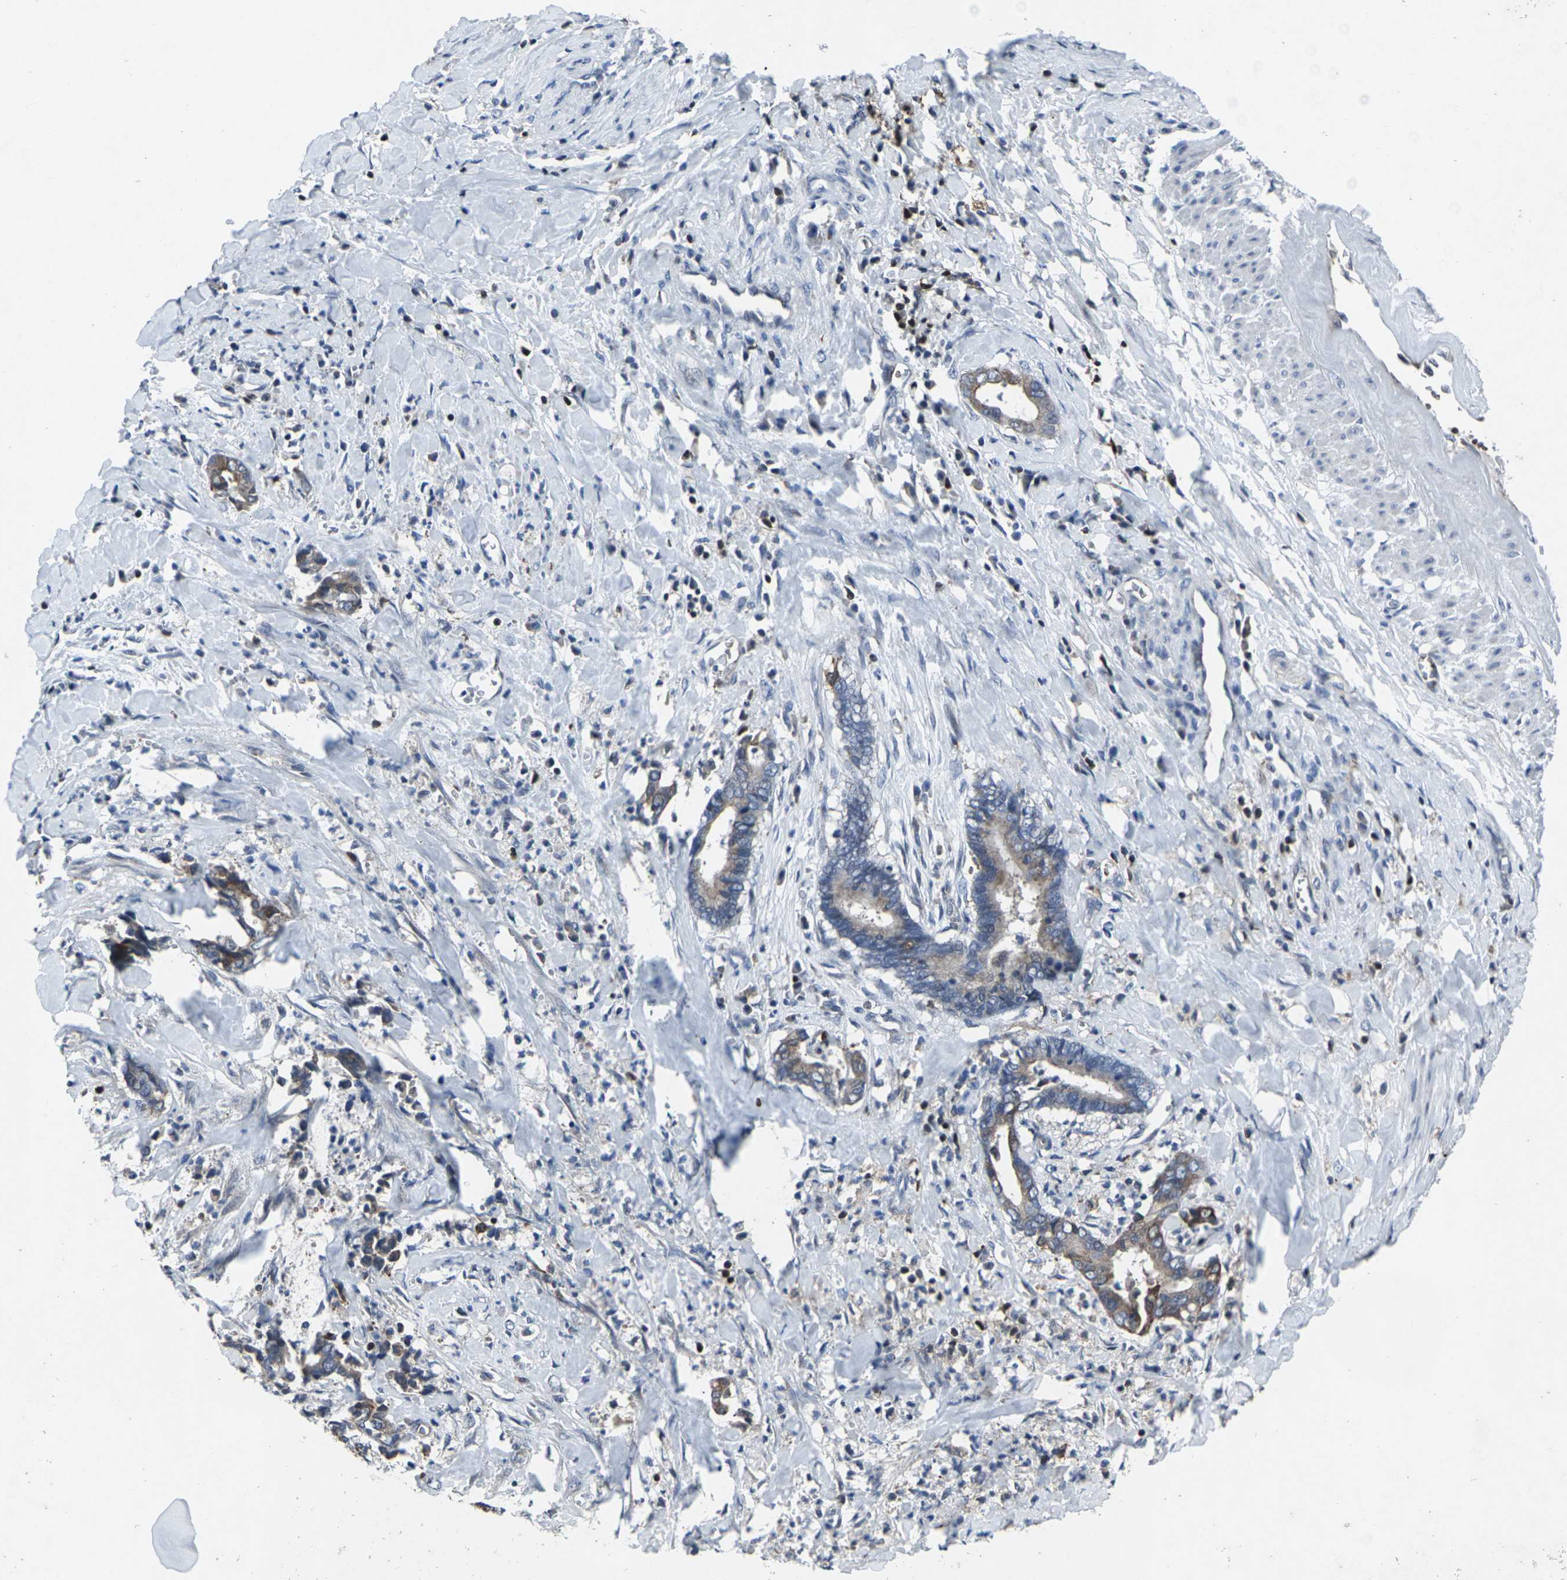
{"staining": {"intensity": "moderate", "quantity": ">75%", "location": "cytoplasmic/membranous"}, "tissue": "cervical cancer", "cell_type": "Tumor cells", "image_type": "cancer", "snomed": [{"axis": "morphology", "description": "Adenocarcinoma, NOS"}, {"axis": "topography", "description": "Cervix"}], "caption": "Immunohistochemical staining of cervical cancer demonstrates medium levels of moderate cytoplasmic/membranous expression in about >75% of tumor cells.", "gene": "STAT4", "patient": {"sex": "female", "age": 44}}